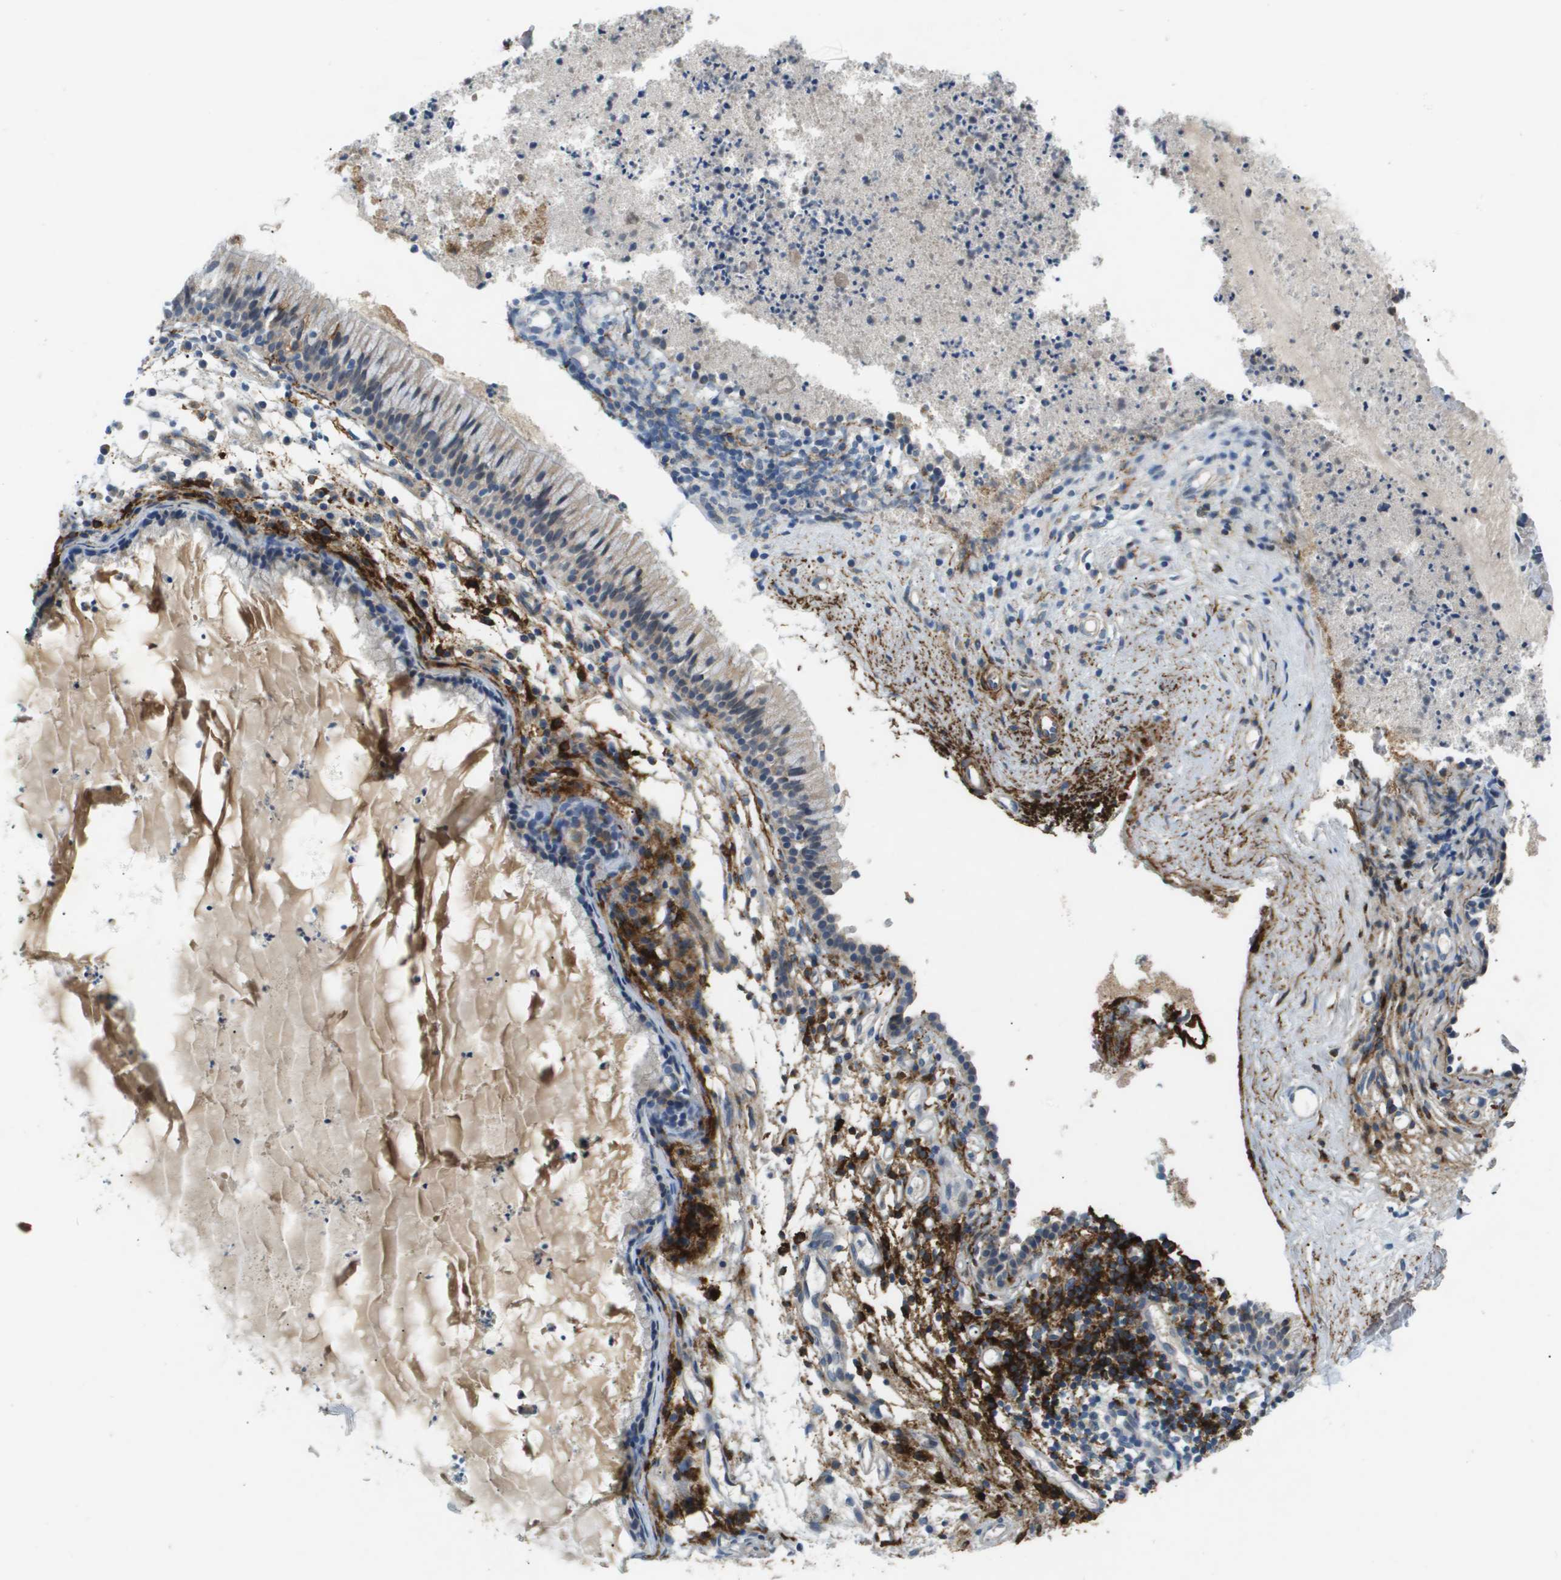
{"staining": {"intensity": "weak", "quantity": "25%-75%", "location": "cytoplasmic/membranous"}, "tissue": "nasopharynx", "cell_type": "Respiratory epithelial cells", "image_type": "normal", "snomed": [{"axis": "morphology", "description": "Normal tissue, NOS"}, {"axis": "topography", "description": "Nasopharynx"}], "caption": "Immunohistochemical staining of normal nasopharynx demonstrates weak cytoplasmic/membranous protein staining in about 25%-75% of respiratory epithelial cells.", "gene": "VTN", "patient": {"sex": "male", "age": 21}}